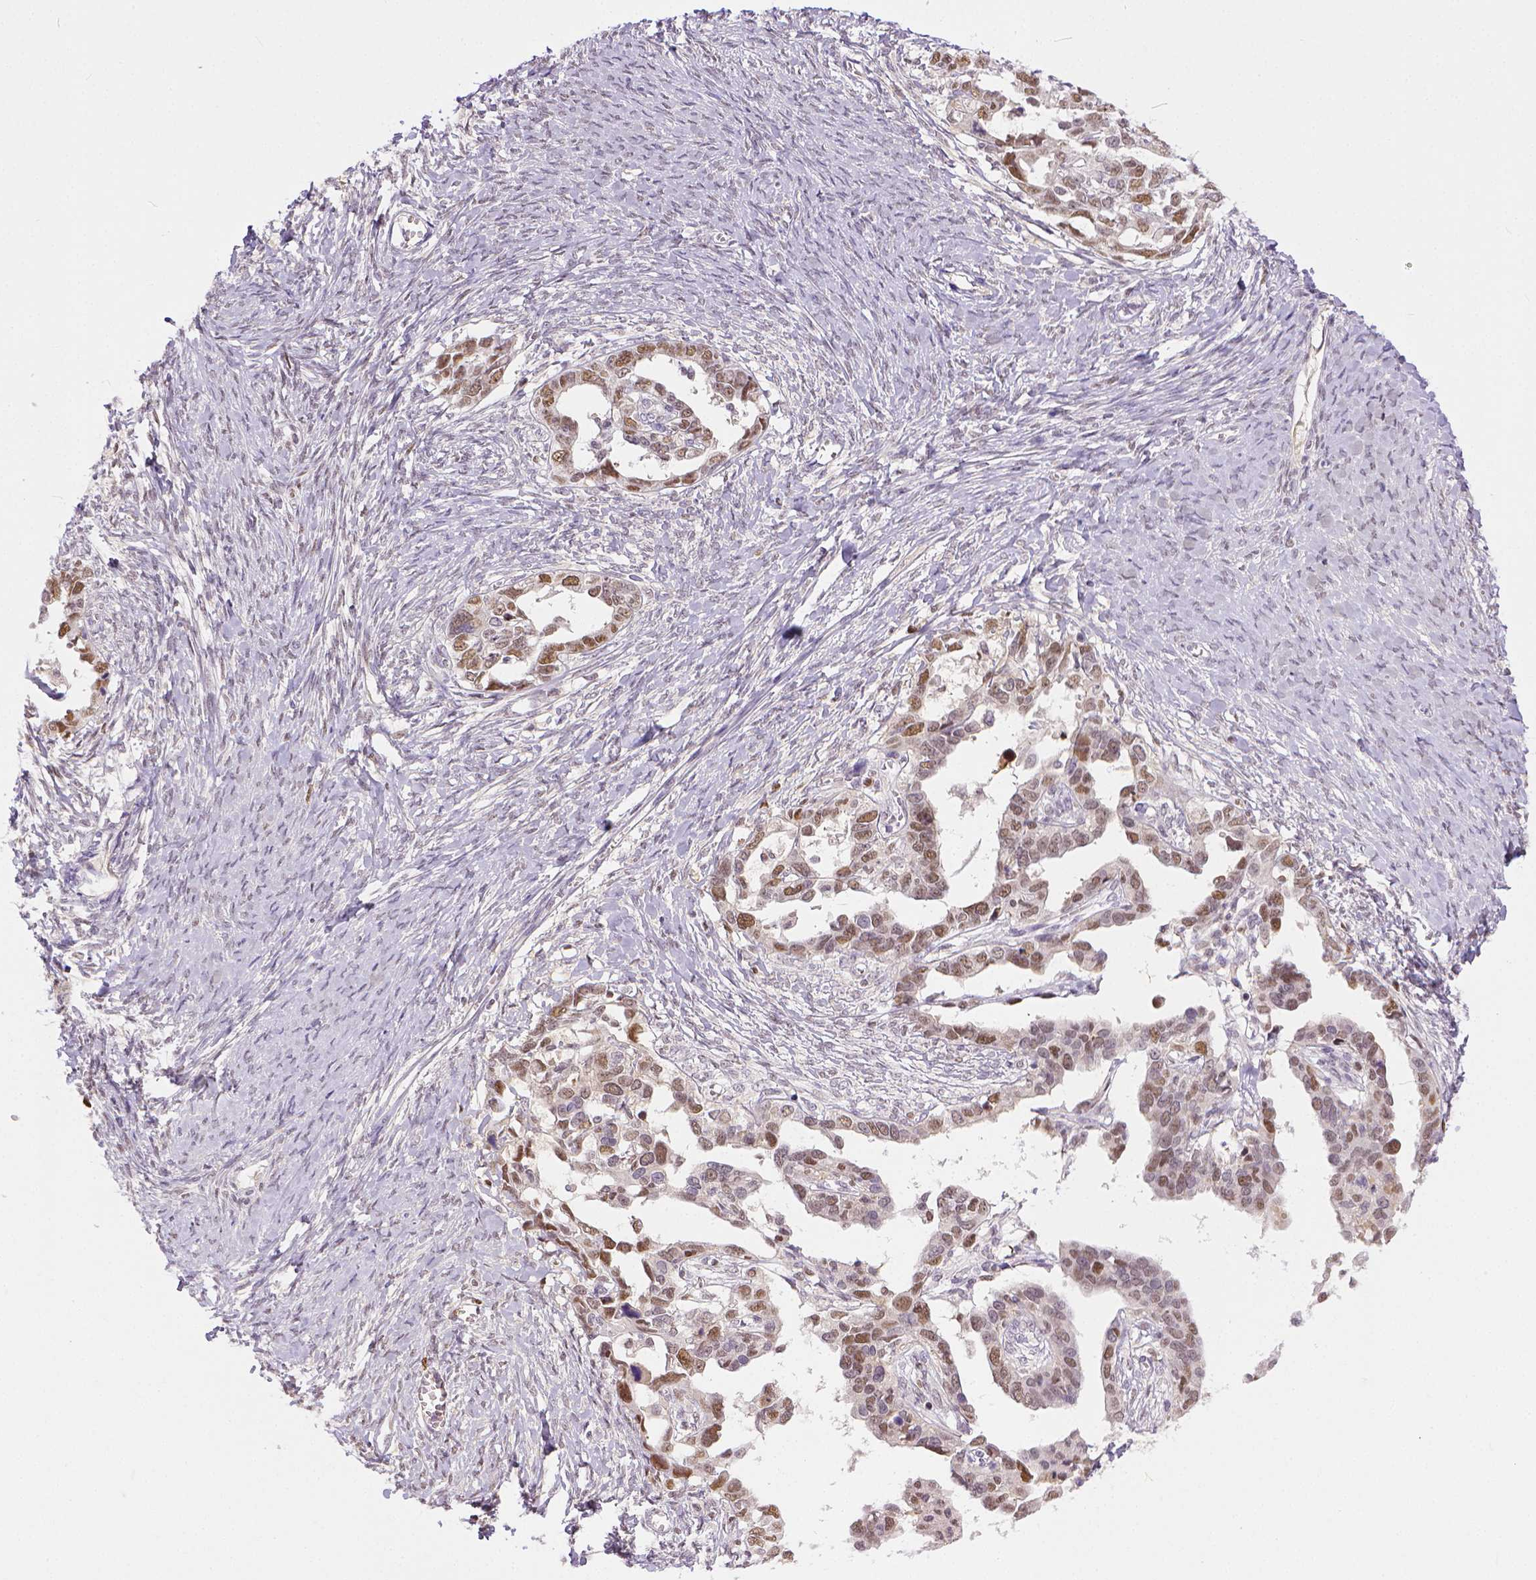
{"staining": {"intensity": "moderate", "quantity": ">75%", "location": "nuclear"}, "tissue": "ovarian cancer", "cell_type": "Tumor cells", "image_type": "cancer", "snomed": [{"axis": "morphology", "description": "Cystadenocarcinoma, serous, NOS"}, {"axis": "topography", "description": "Ovary"}], "caption": "High-magnification brightfield microscopy of ovarian serous cystadenocarcinoma stained with DAB (brown) and counterstained with hematoxylin (blue). tumor cells exhibit moderate nuclear staining is present in approximately>75% of cells. The staining was performed using DAB to visualize the protein expression in brown, while the nuclei were stained in blue with hematoxylin (Magnification: 20x).", "gene": "ERCC1", "patient": {"sex": "female", "age": 69}}